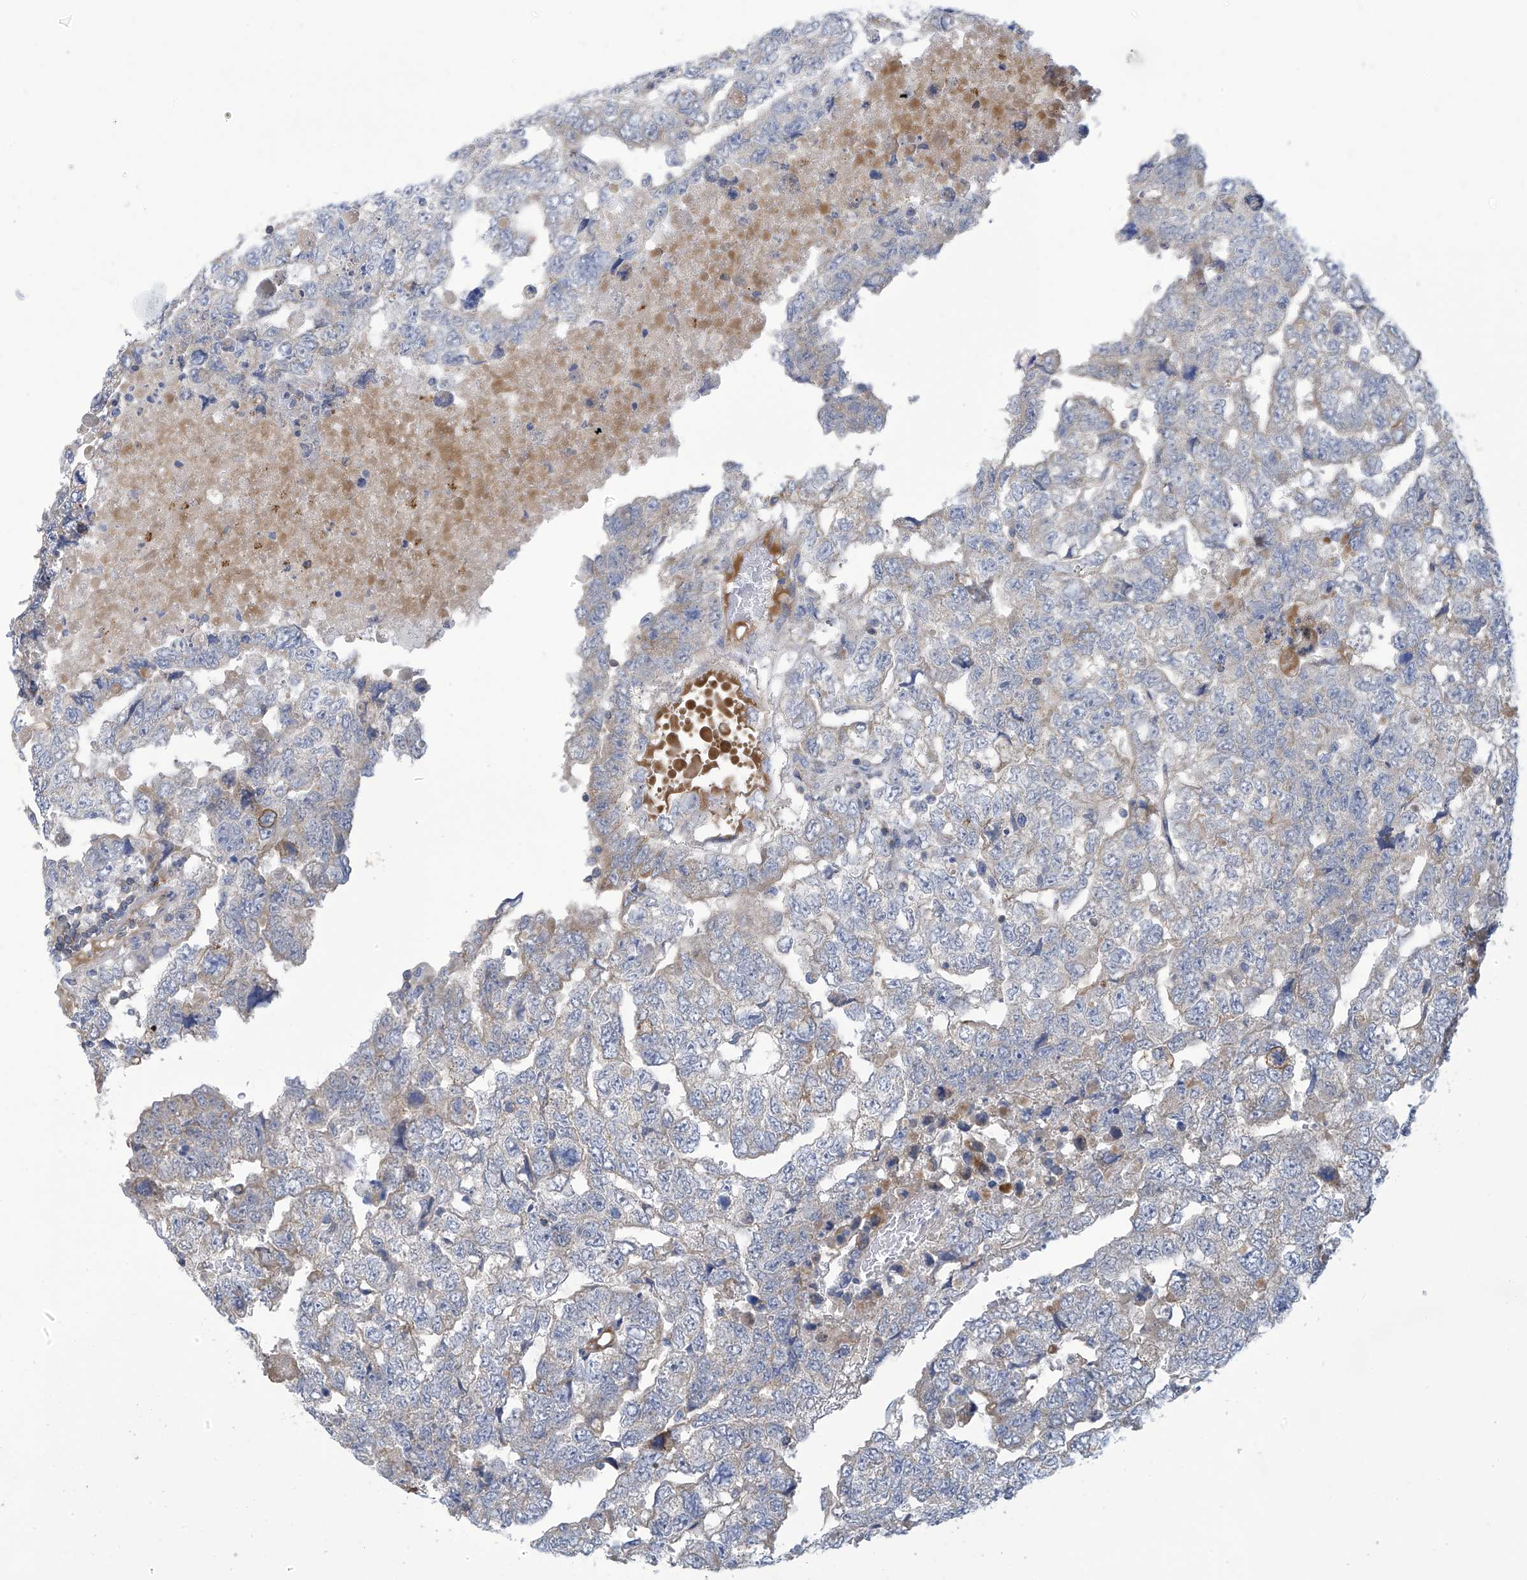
{"staining": {"intensity": "negative", "quantity": "none", "location": "none"}, "tissue": "testis cancer", "cell_type": "Tumor cells", "image_type": "cancer", "snomed": [{"axis": "morphology", "description": "Carcinoma, Embryonal, NOS"}, {"axis": "topography", "description": "Testis"}], "caption": "High power microscopy histopathology image of an immunohistochemistry (IHC) histopathology image of testis cancer, revealing no significant staining in tumor cells.", "gene": "IBA57", "patient": {"sex": "male", "age": 36}}